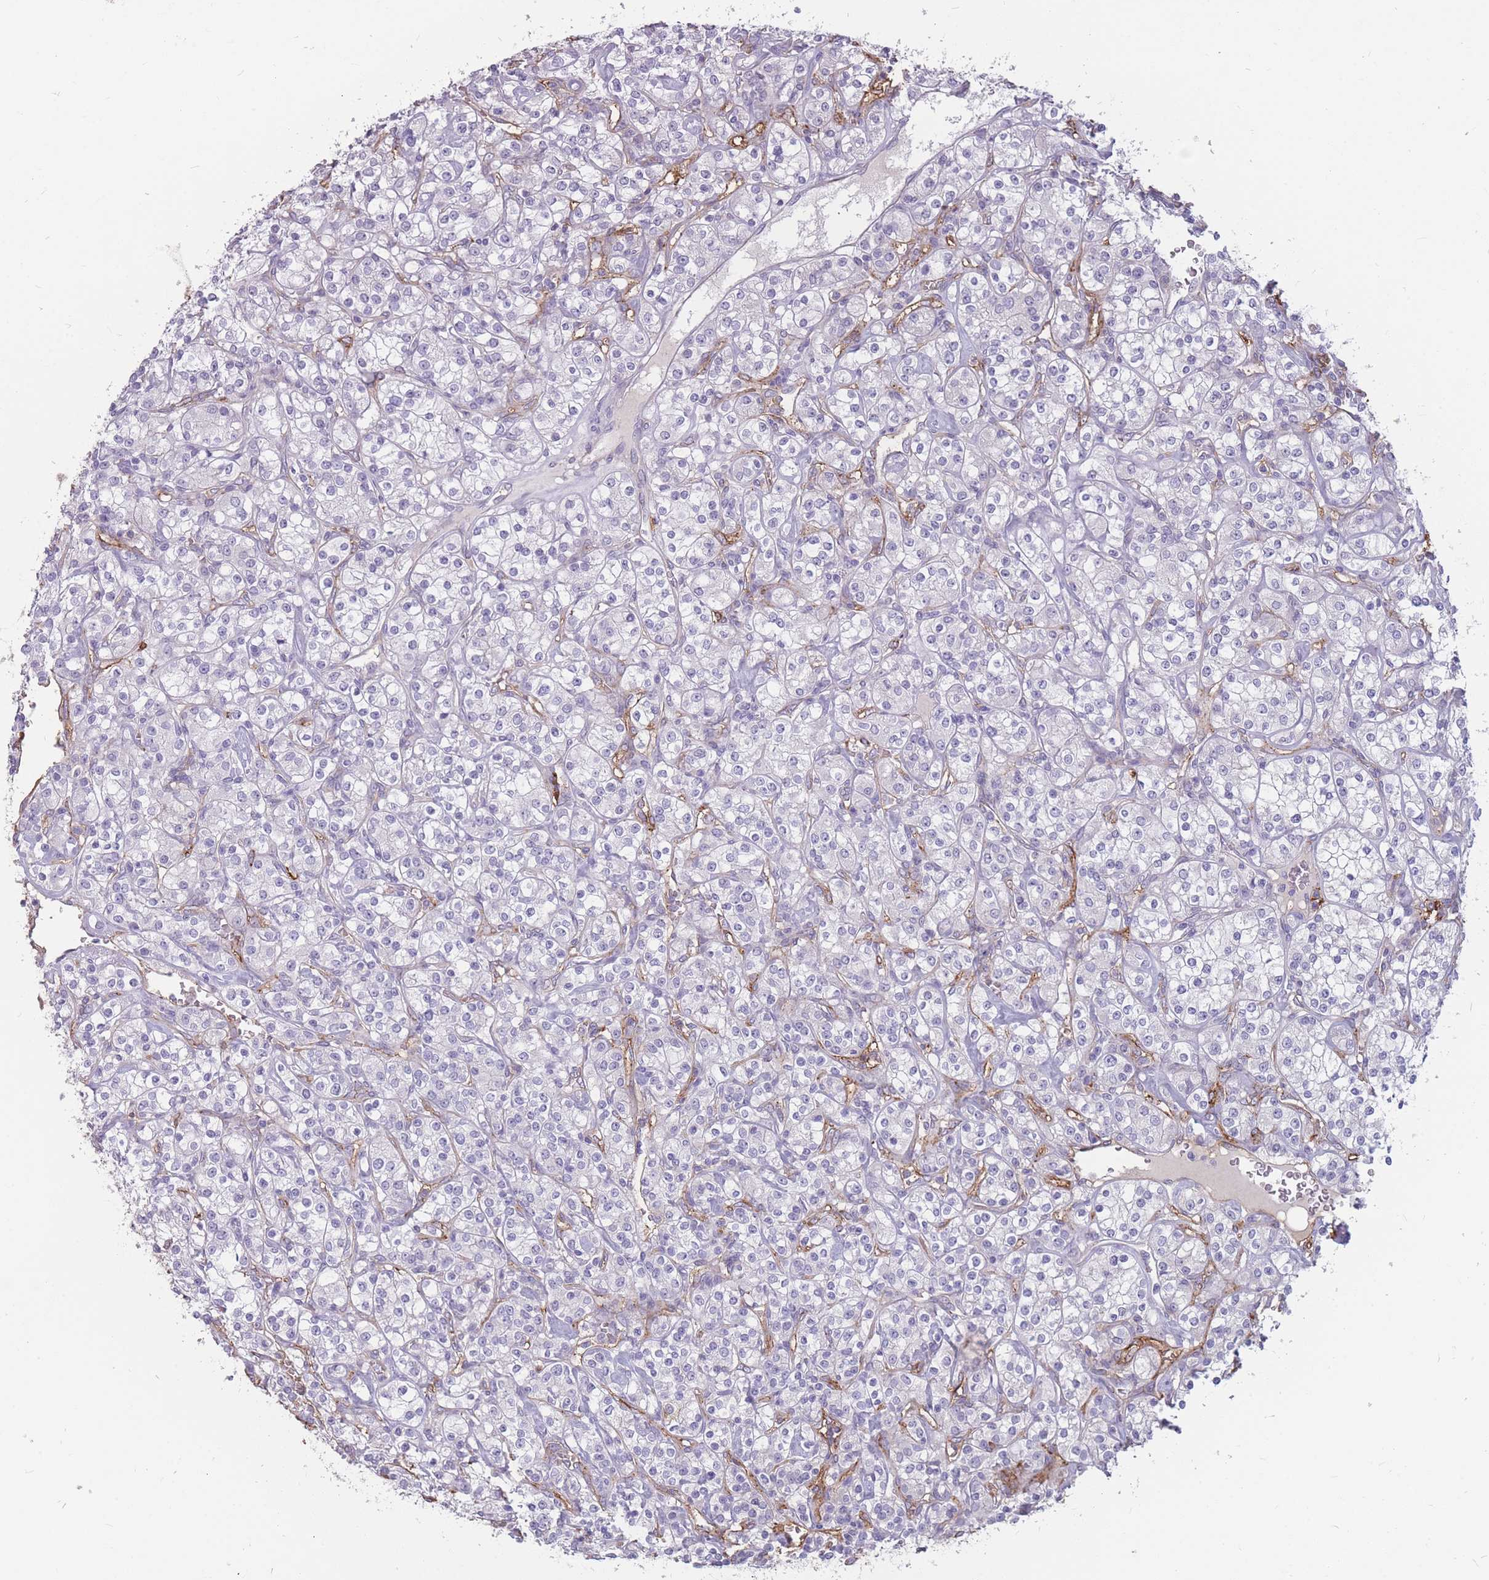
{"staining": {"intensity": "negative", "quantity": "none", "location": "none"}, "tissue": "renal cancer", "cell_type": "Tumor cells", "image_type": "cancer", "snomed": [{"axis": "morphology", "description": "Adenocarcinoma, NOS"}, {"axis": "topography", "description": "Kidney"}], "caption": "Immunohistochemistry image of human renal cancer (adenocarcinoma) stained for a protein (brown), which shows no staining in tumor cells. (IHC, brightfield microscopy, high magnification).", "gene": "GNA11", "patient": {"sex": "male", "age": 77}}